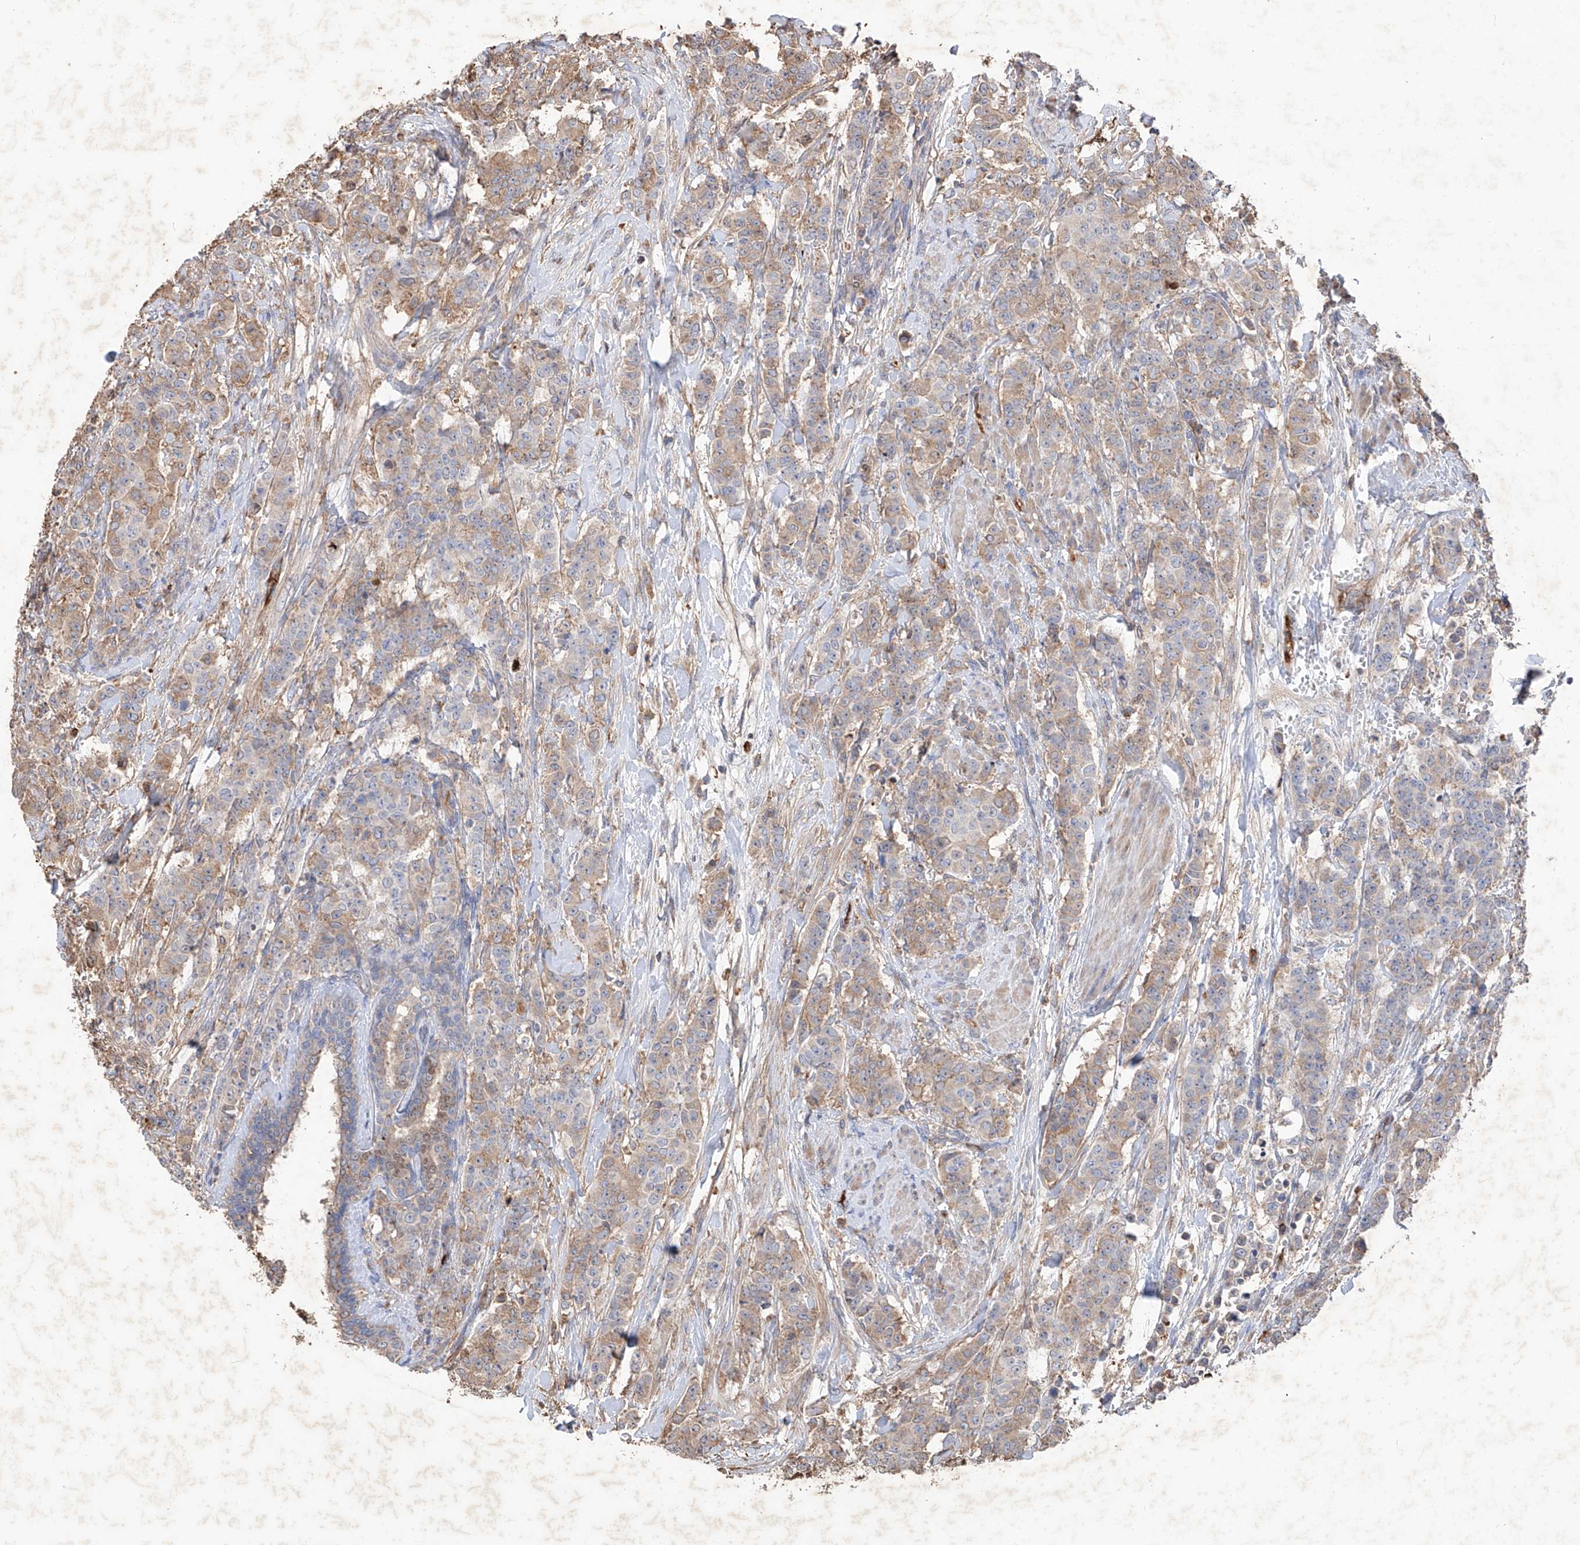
{"staining": {"intensity": "moderate", "quantity": "<25%", "location": "cytoplasmic/membranous"}, "tissue": "breast cancer", "cell_type": "Tumor cells", "image_type": "cancer", "snomed": [{"axis": "morphology", "description": "Duct carcinoma"}, {"axis": "topography", "description": "Breast"}], "caption": "Intraductal carcinoma (breast) stained with immunohistochemistry (IHC) demonstrates moderate cytoplasmic/membranous staining in about <25% of tumor cells. (DAB (3,3'-diaminobenzidine) = brown stain, brightfield microscopy at high magnification).", "gene": "EDN1", "patient": {"sex": "female", "age": 40}}